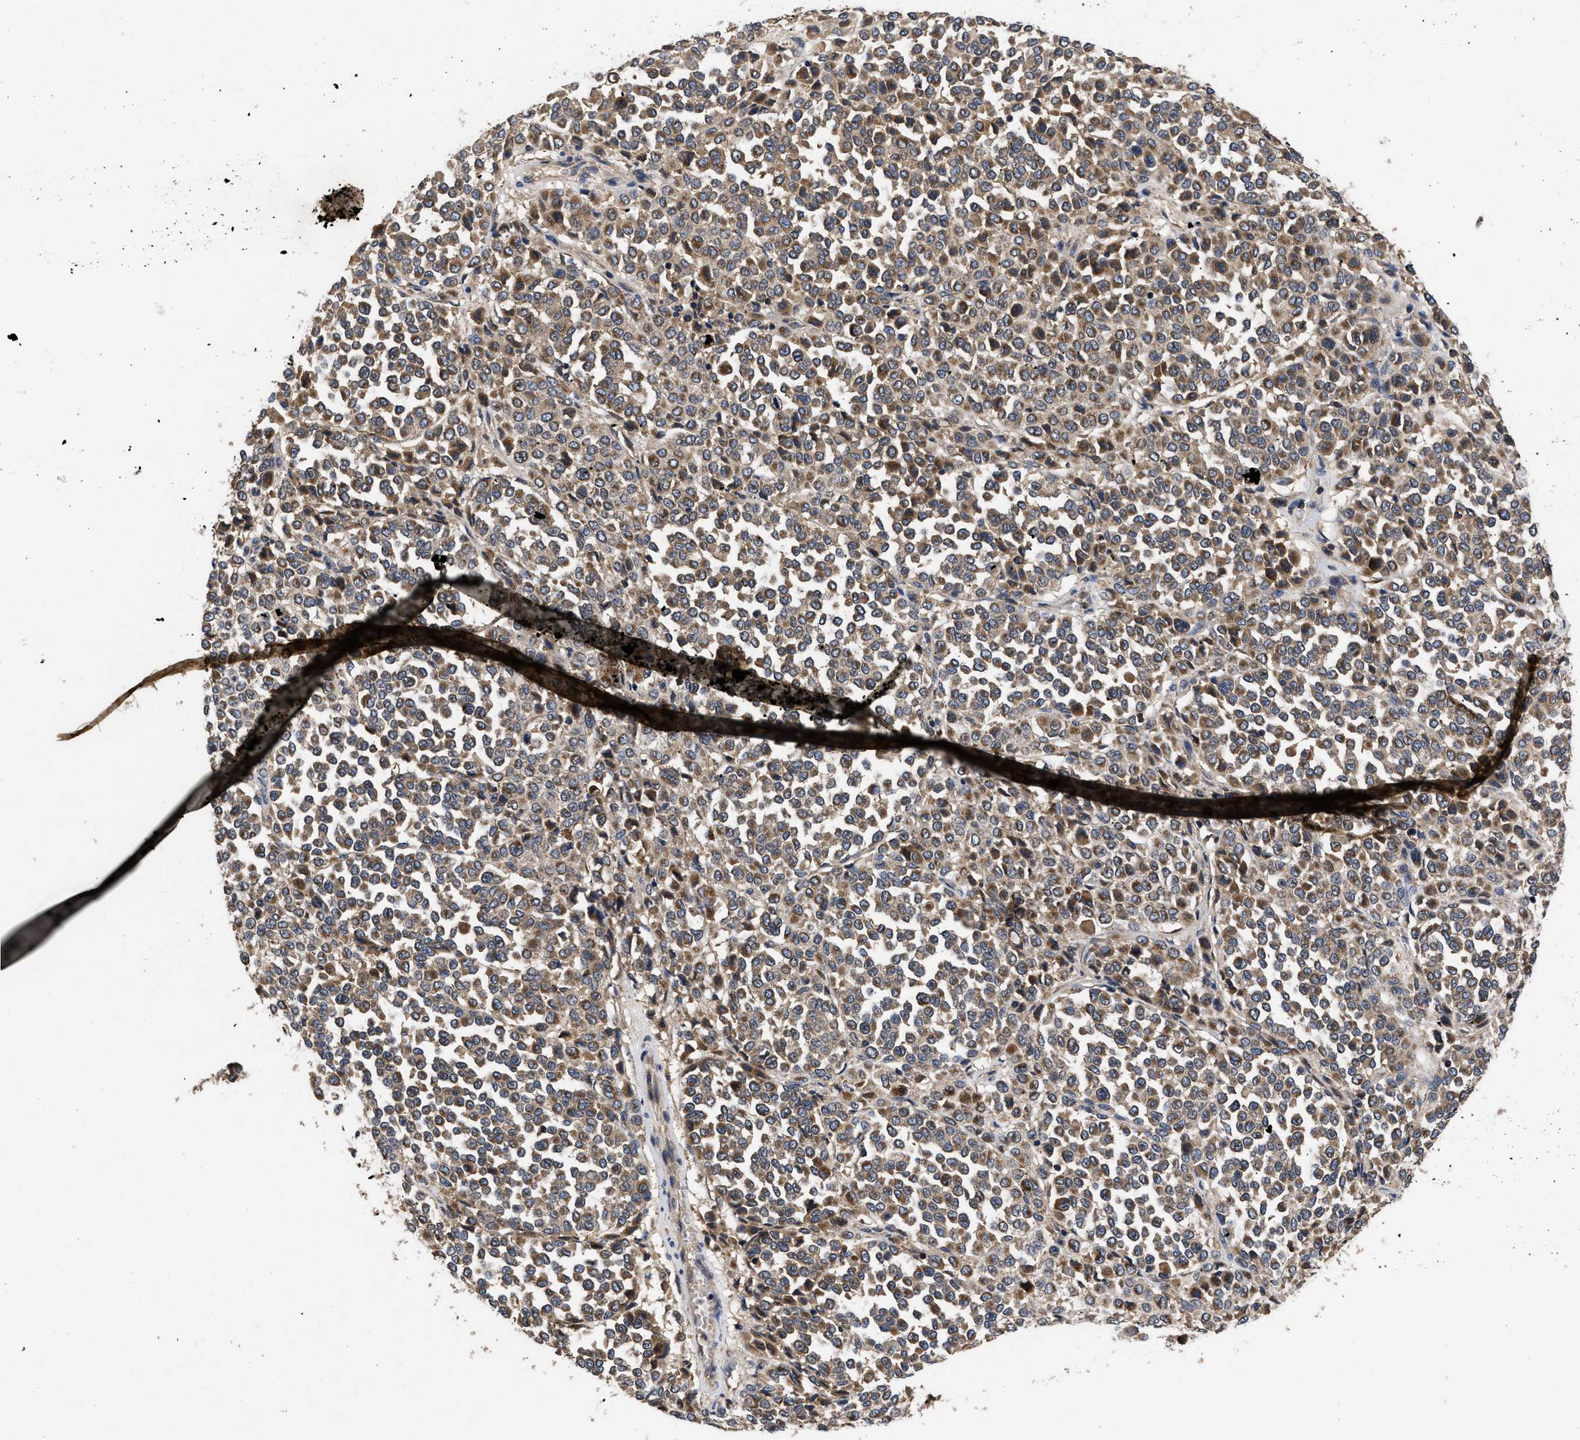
{"staining": {"intensity": "weak", "quantity": ">75%", "location": "cytoplasmic/membranous"}, "tissue": "melanoma", "cell_type": "Tumor cells", "image_type": "cancer", "snomed": [{"axis": "morphology", "description": "Malignant melanoma, Metastatic site"}, {"axis": "topography", "description": "Pancreas"}], "caption": "DAB immunohistochemical staining of human melanoma exhibits weak cytoplasmic/membranous protein staining in about >75% of tumor cells. (DAB (3,3'-diaminobenzidine) = brown stain, brightfield microscopy at high magnification).", "gene": "LRRC3", "patient": {"sex": "female", "age": 30}}